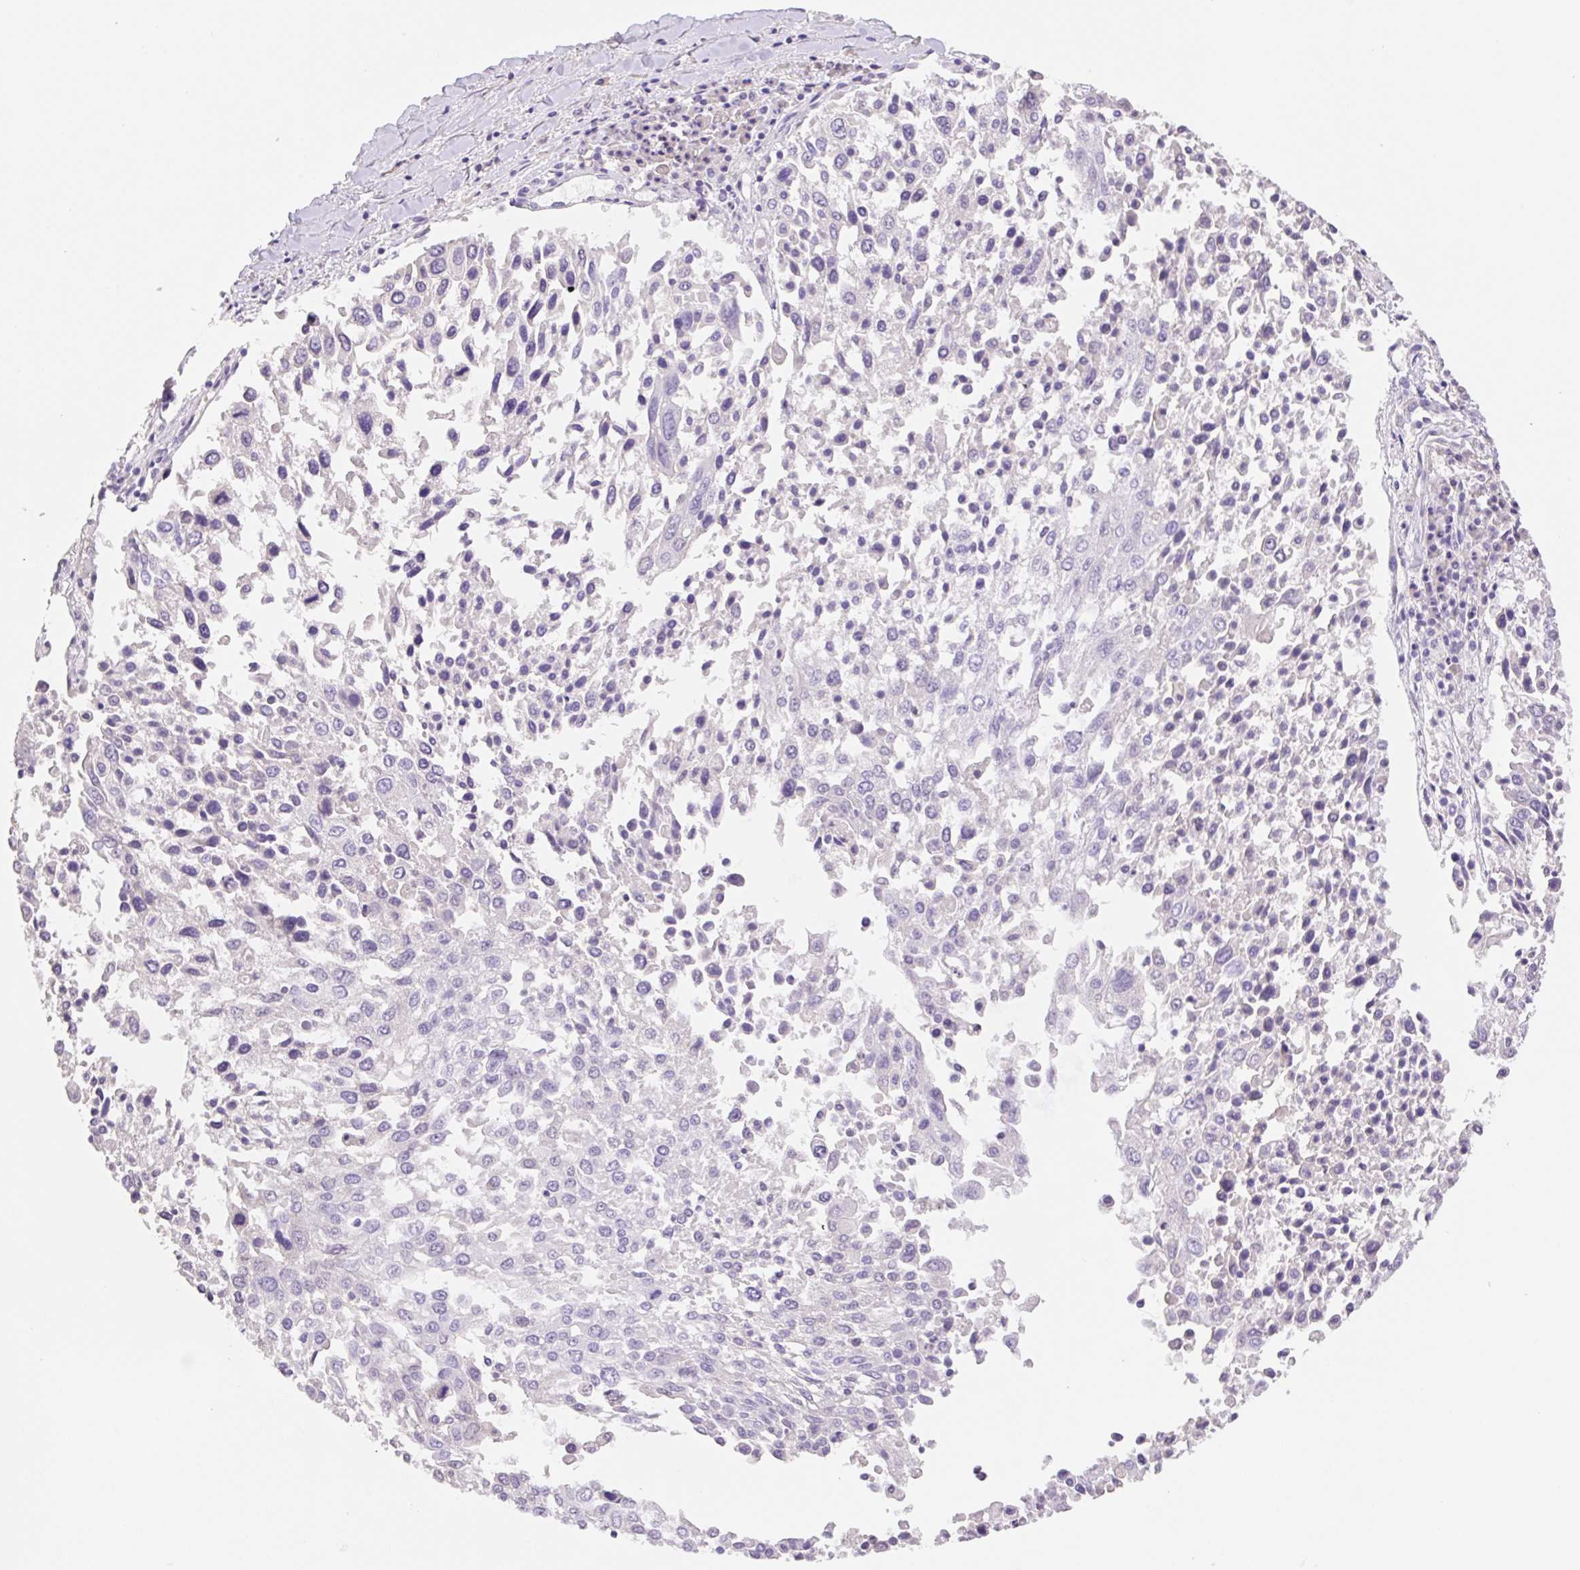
{"staining": {"intensity": "negative", "quantity": "none", "location": "none"}, "tissue": "lung cancer", "cell_type": "Tumor cells", "image_type": "cancer", "snomed": [{"axis": "morphology", "description": "Squamous cell carcinoma, NOS"}, {"axis": "topography", "description": "Lung"}], "caption": "DAB immunohistochemical staining of human lung cancer demonstrates no significant expression in tumor cells.", "gene": "HCRTR2", "patient": {"sex": "male", "age": 65}}